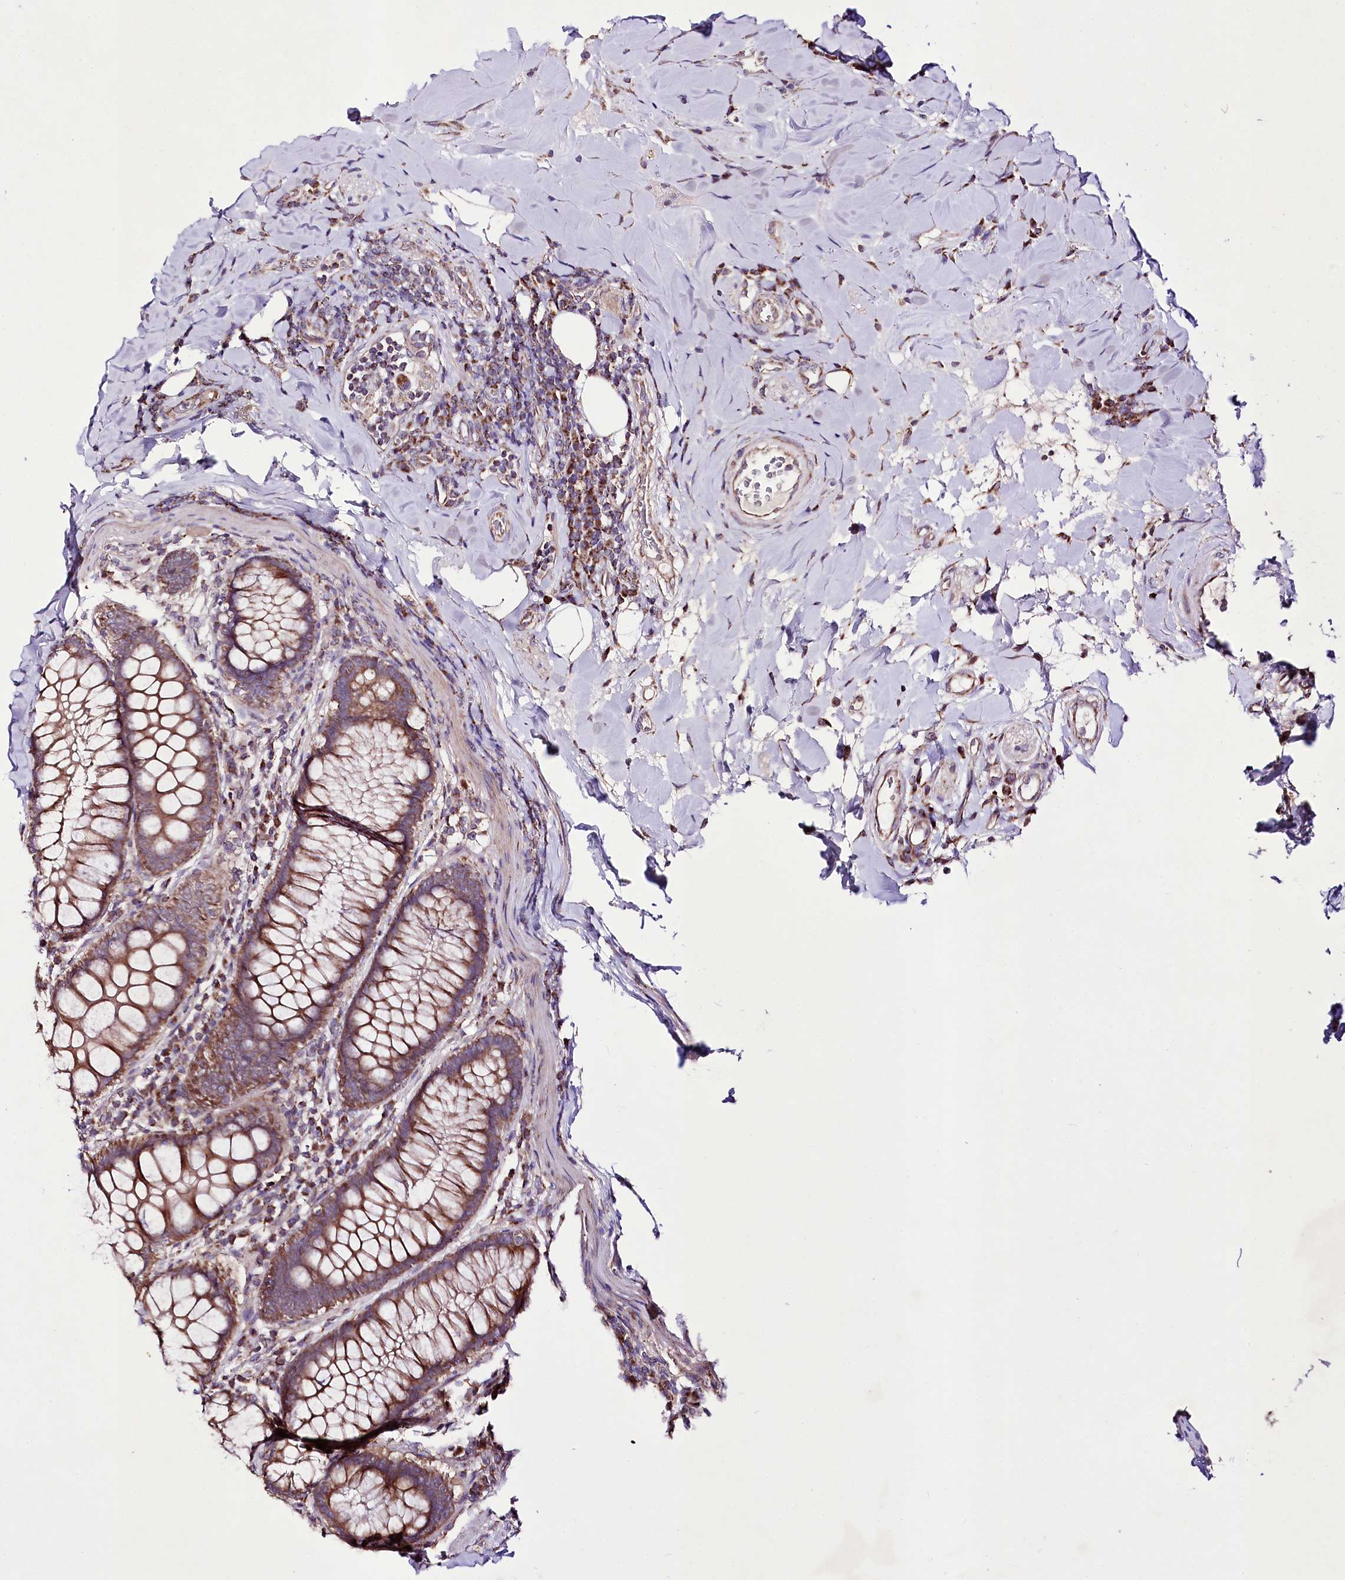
{"staining": {"intensity": "moderate", "quantity": ">75%", "location": "cytoplasmic/membranous"}, "tissue": "colorectal cancer", "cell_type": "Tumor cells", "image_type": "cancer", "snomed": [{"axis": "morphology", "description": "Adenocarcinoma, NOS"}, {"axis": "topography", "description": "Colon"}], "caption": "Colorectal cancer stained with DAB (3,3'-diaminobenzidine) immunohistochemistry (IHC) exhibits medium levels of moderate cytoplasmic/membranous positivity in about >75% of tumor cells.", "gene": "ATE1", "patient": {"sex": "female", "age": 66}}